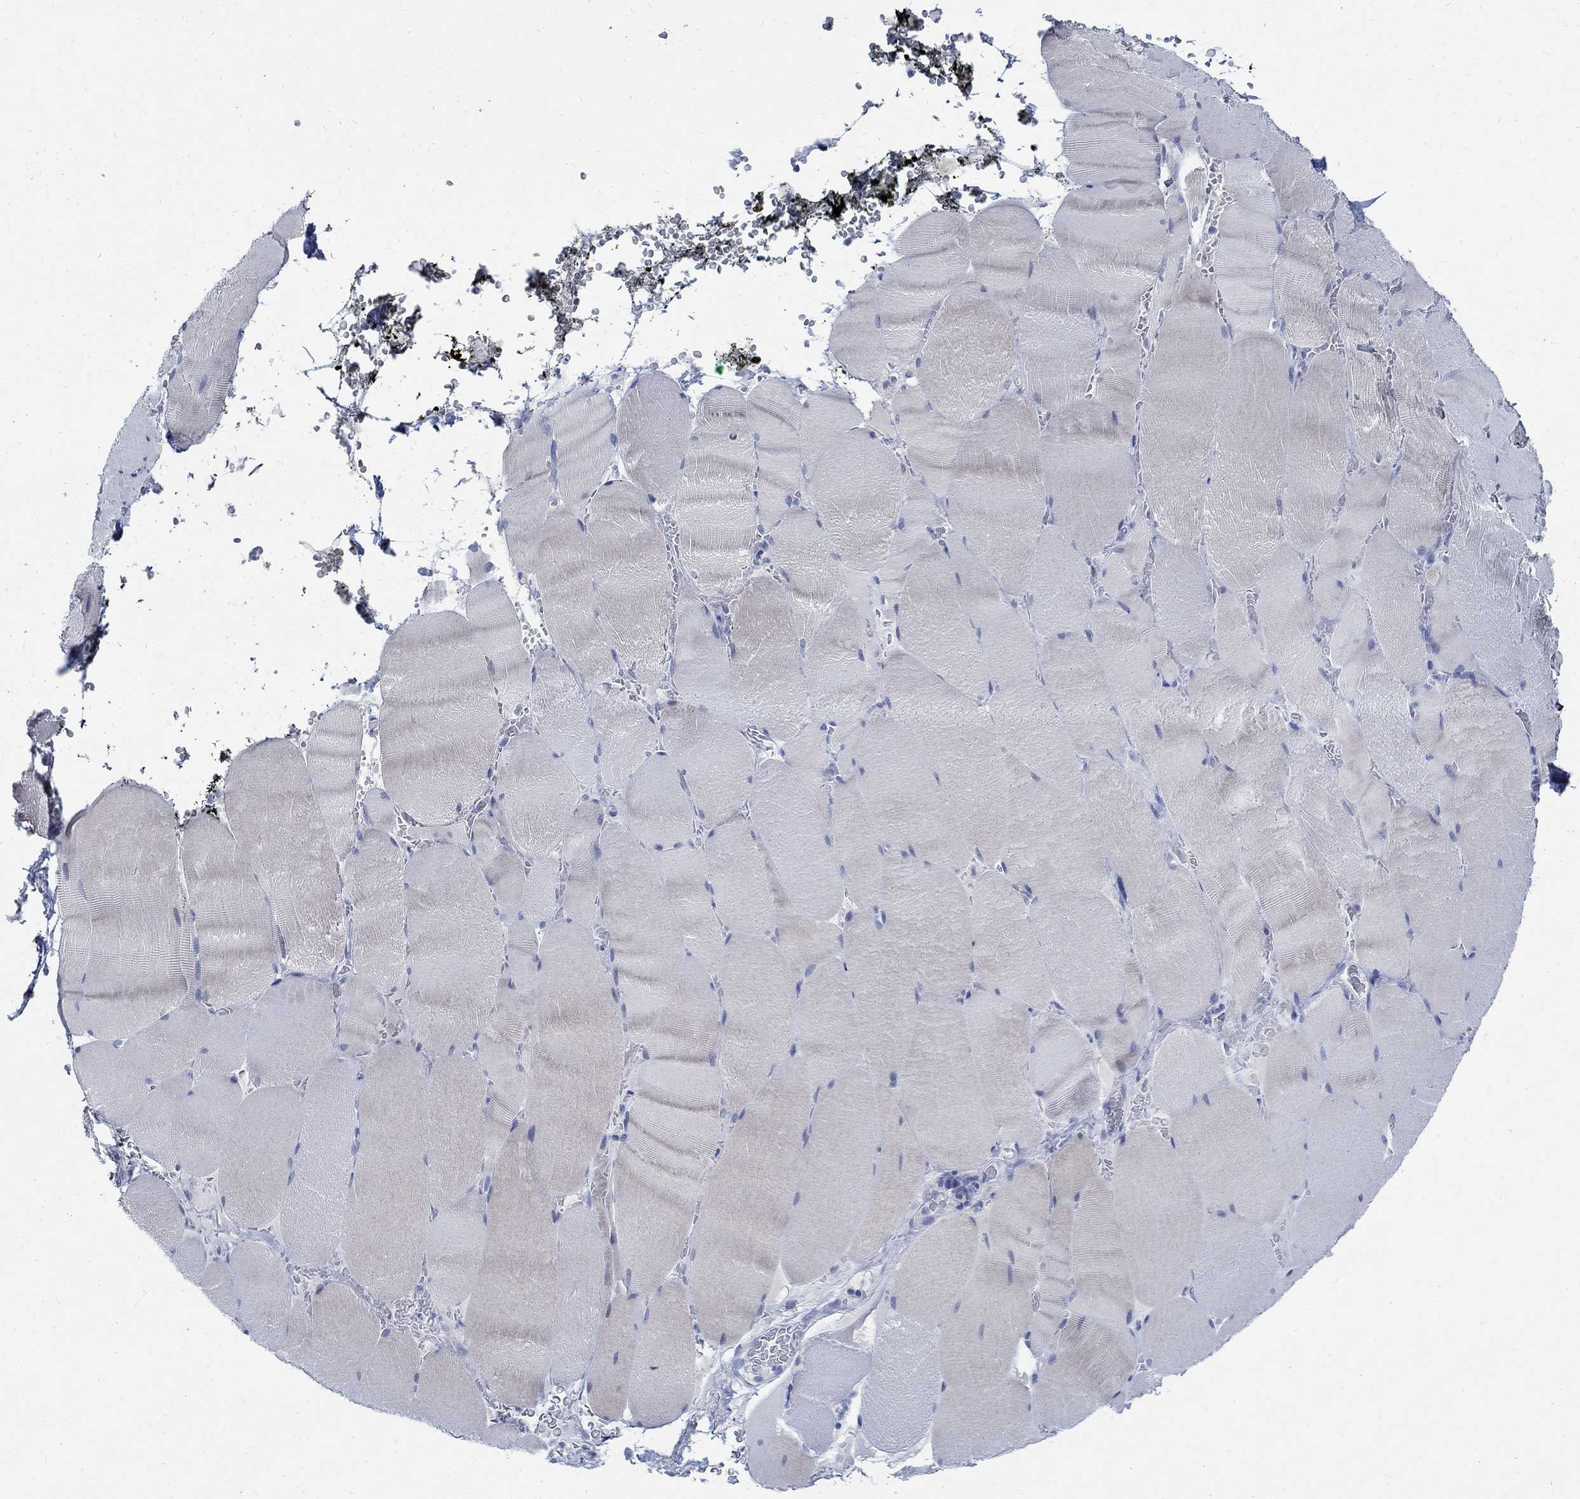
{"staining": {"intensity": "negative", "quantity": "none", "location": "none"}, "tissue": "skeletal muscle", "cell_type": "Myocytes", "image_type": "normal", "snomed": [{"axis": "morphology", "description": "Normal tissue, NOS"}, {"axis": "topography", "description": "Skeletal muscle"}], "caption": "Immunohistochemistry (IHC) photomicrograph of normal skeletal muscle: skeletal muscle stained with DAB (3,3'-diaminobenzidine) exhibits no significant protein expression in myocytes. The staining is performed using DAB (3,3'-diaminobenzidine) brown chromogen with nuclei counter-stained in using hematoxylin.", "gene": "CAMK2N1", "patient": {"sex": "male", "age": 56}}